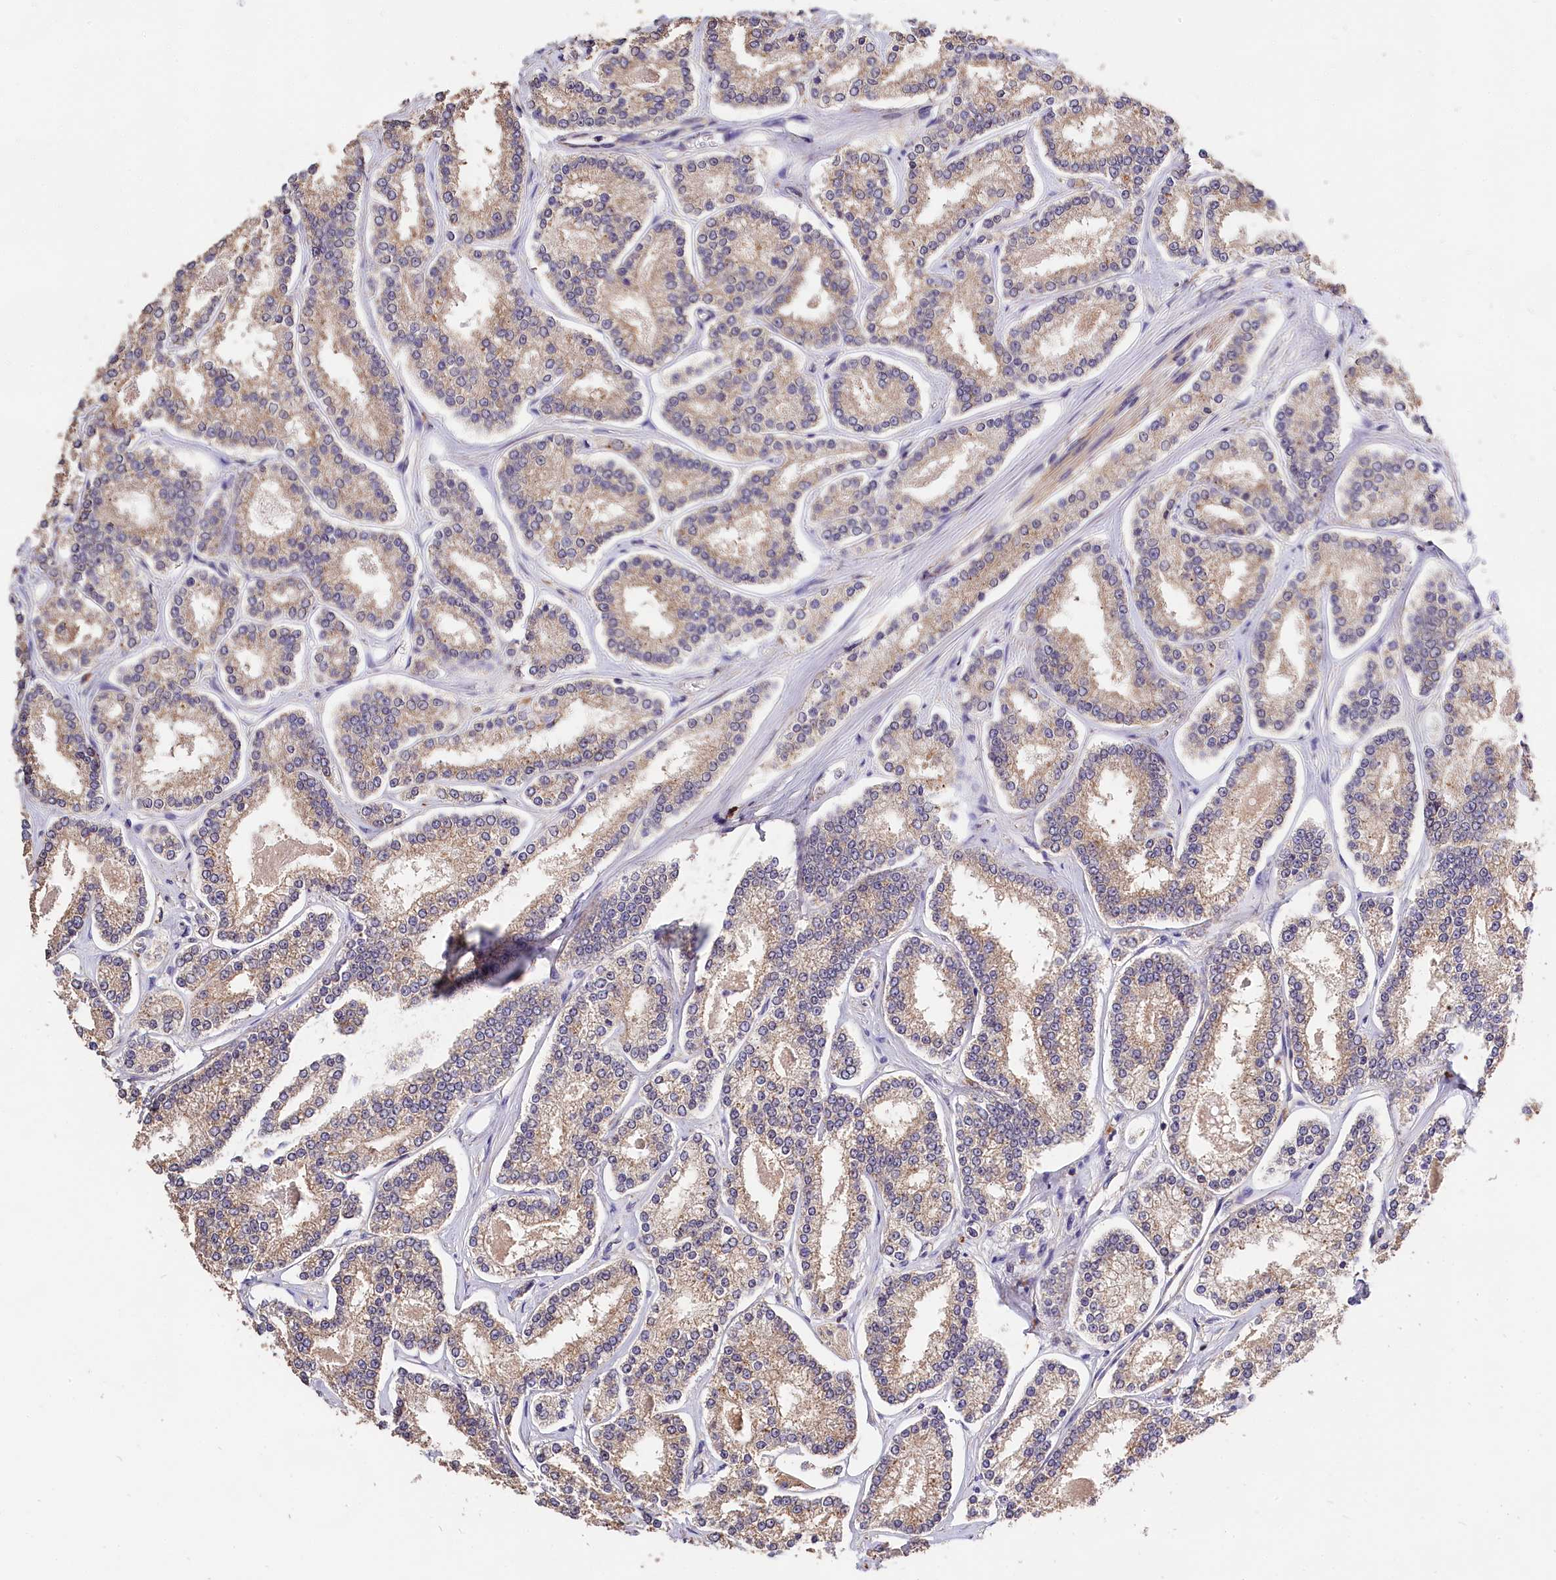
{"staining": {"intensity": "moderate", "quantity": ">75%", "location": "cytoplasmic/membranous"}, "tissue": "prostate cancer", "cell_type": "Tumor cells", "image_type": "cancer", "snomed": [{"axis": "morphology", "description": "Normal tissue, NOS"}, {"axis": "morphology", "description": "Adenocarcinoma, High grade"}, {"axis": "topography", "description": "Prostate"}], "caption": "Prostate cancer stained for a protein (brown) reveals moderate cytoplasmic/membranous positive expression in approximately >75% of tumor cells.", "gene": "OAS3", "patient": {"sex": "male", "age": 83}}